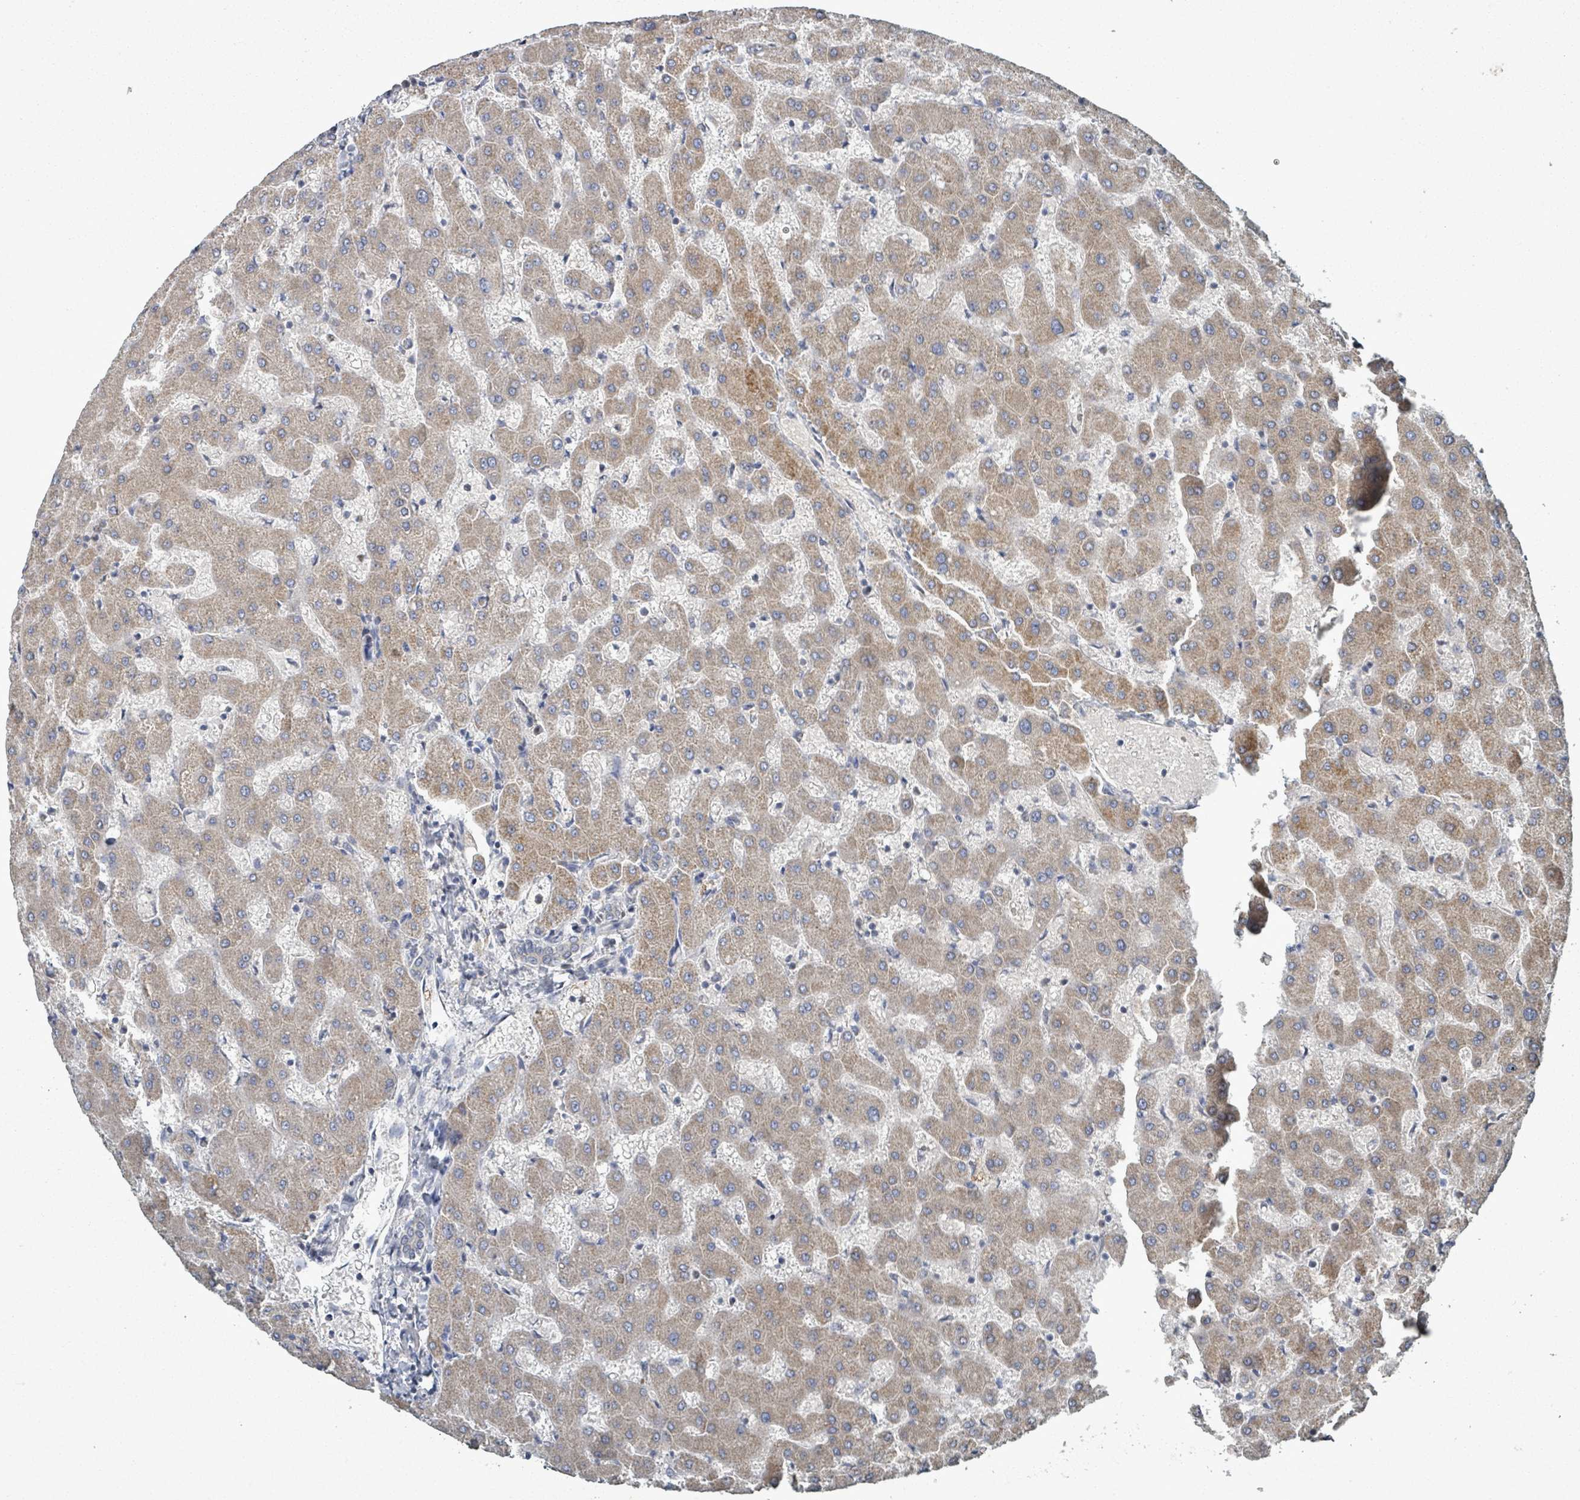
{"staining": {"intensity": "negative", "quantity": "none", "location": "none"}, "tissue": "liver", "cell_type": "Cholangiocytes", "image_type": "normal", "snomed": [{"axis": "morphology", "description": "Normal tissue, NOS"}, {"axis": "topography", "description": "Liver"}], "caption": "Photomicrograph shows no significant protein expression in cholangiocytes of normal liver. (IHC, brightfield microscopy, high magnification).", "gene": "GRM8", "patient": {"sex": "female", "age": 63}}